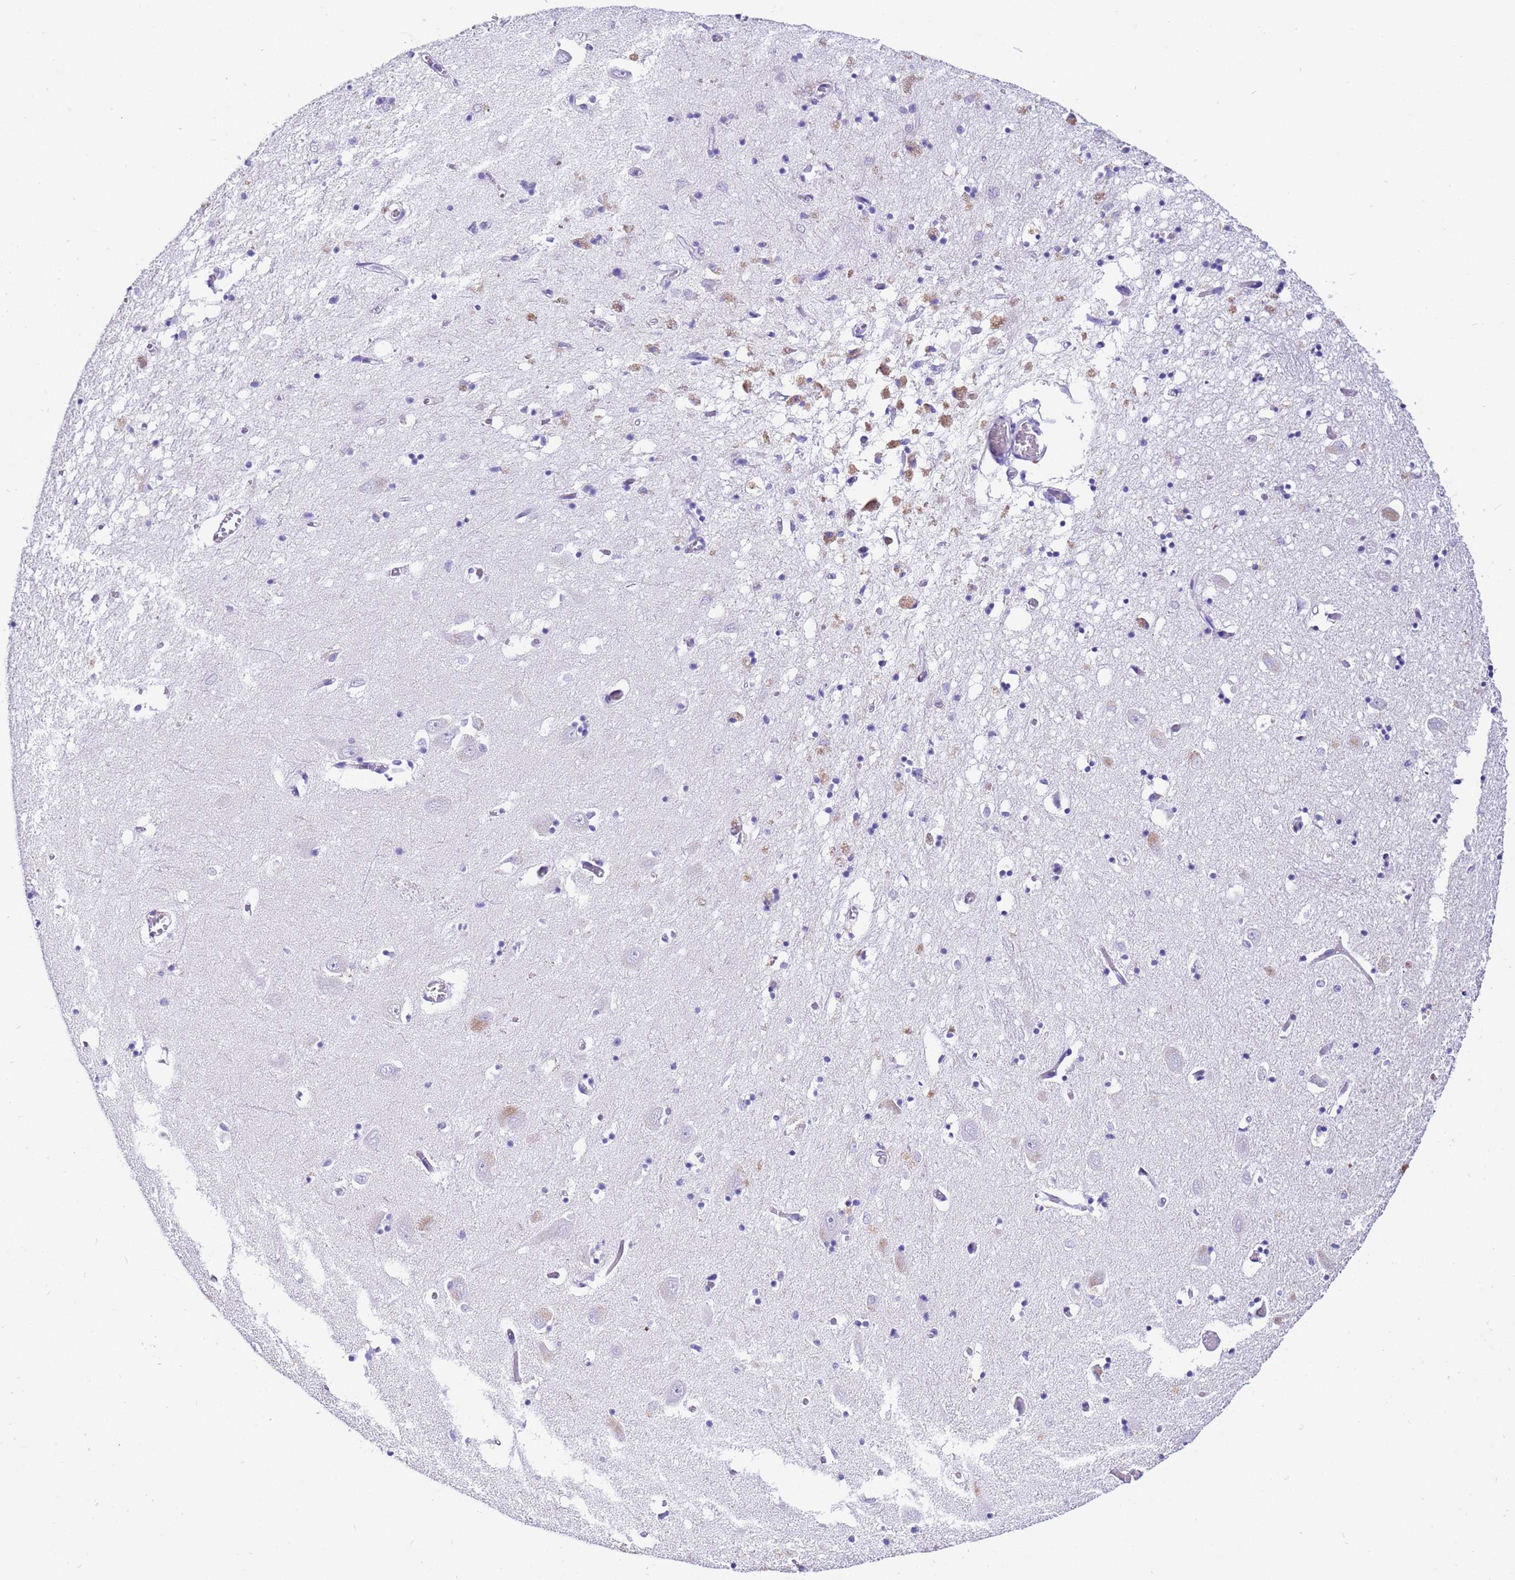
{"staining": {"intensity": "negative", "quantity": "none", "location": "none"}, "tissue": "hippocampus", "cell_type": "Glial cells", "image_type": "normal", "snomed": [{"axis": "morphology", "description": "Normal tissue, NOS"}, {"axis": "topography", "description": "Hippocampus"}], "caption": "The immunohistochemistry photomicrograph has no significant expression in glial cells of hippocampus. The staining was performed using DAB to visualize the protein expression in brown, while the nuclei were stained in blue with hematoxylin (Magnification: 20x).", "gene": "CPB1", "patient": {"sex": "male", "age": 70}}